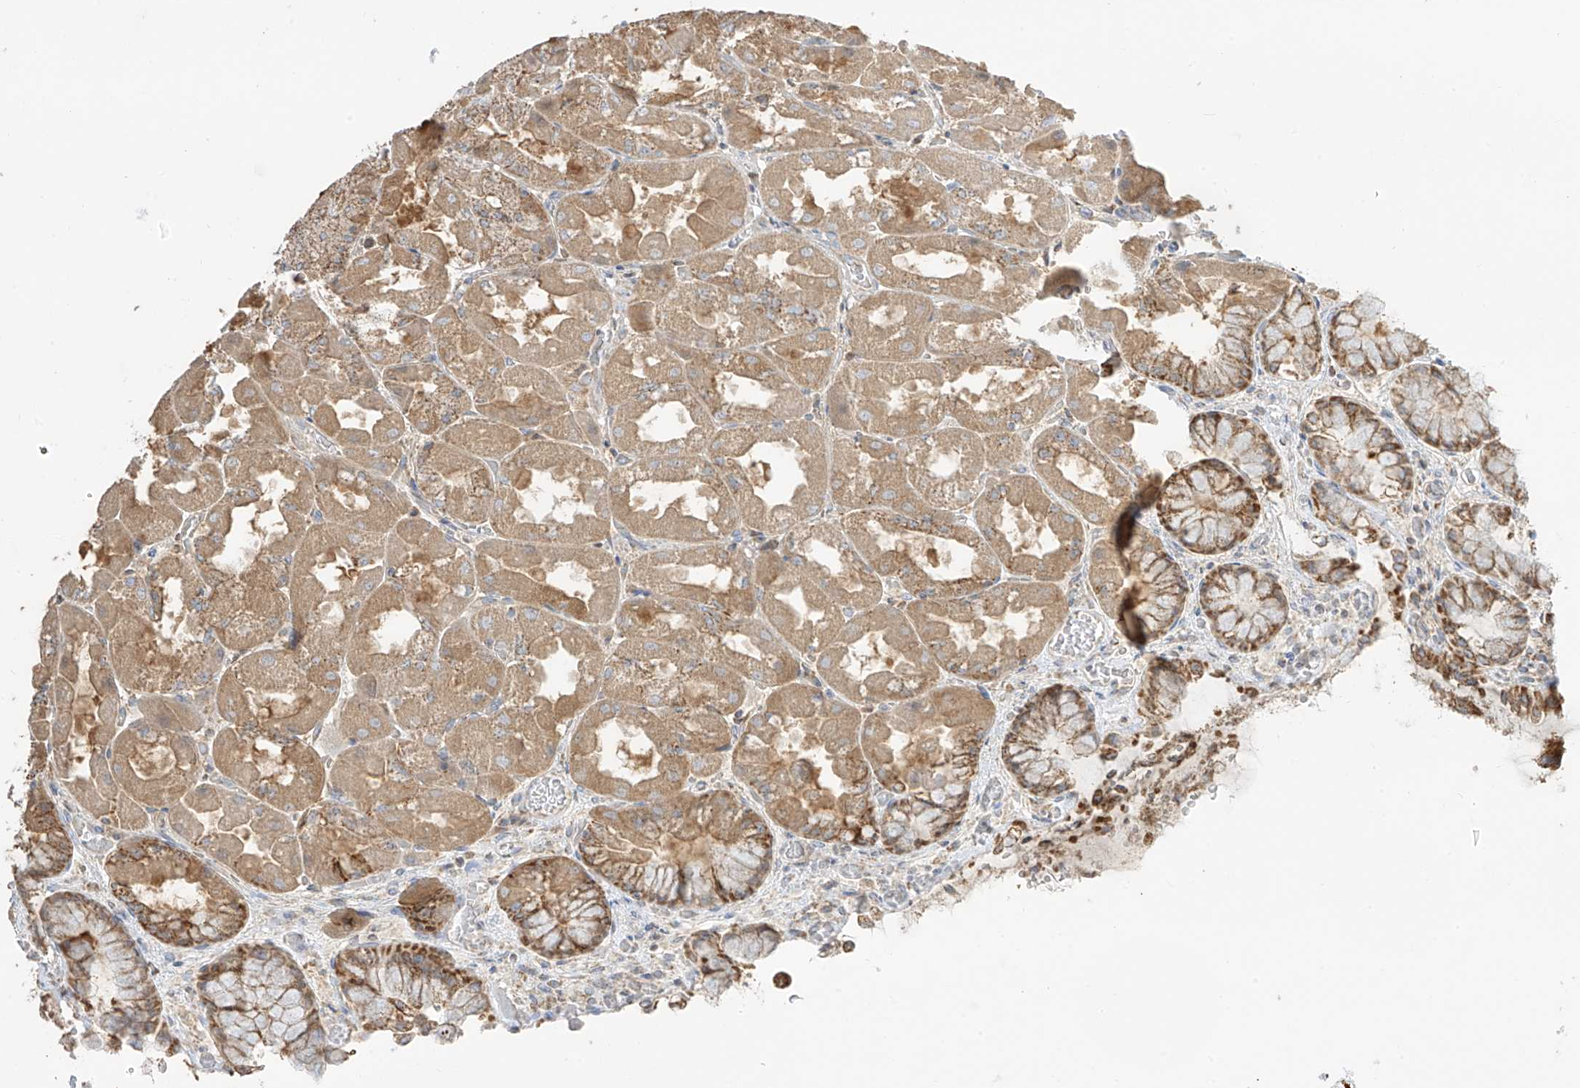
{"staining": {"intensity": "moderate", "quantity": ">75%", "location": "cytoplasmic/membranous"}, "tissue": "stomach", "cell_type": "Glandular cells", "image_type": "normal", "snomed": [{"axis": "morphology", "description": "Normal tissue, NOS"}, {"axis": "topography", "description": "Stomach"}], "caption": "Moderate cytoplasmic/membranous expression for a protein is present in approximately >75% of glandular cells of normal stomach using IHC.", "gene": "ETHE1", "patient": {"sex": "female", "age": 61}}